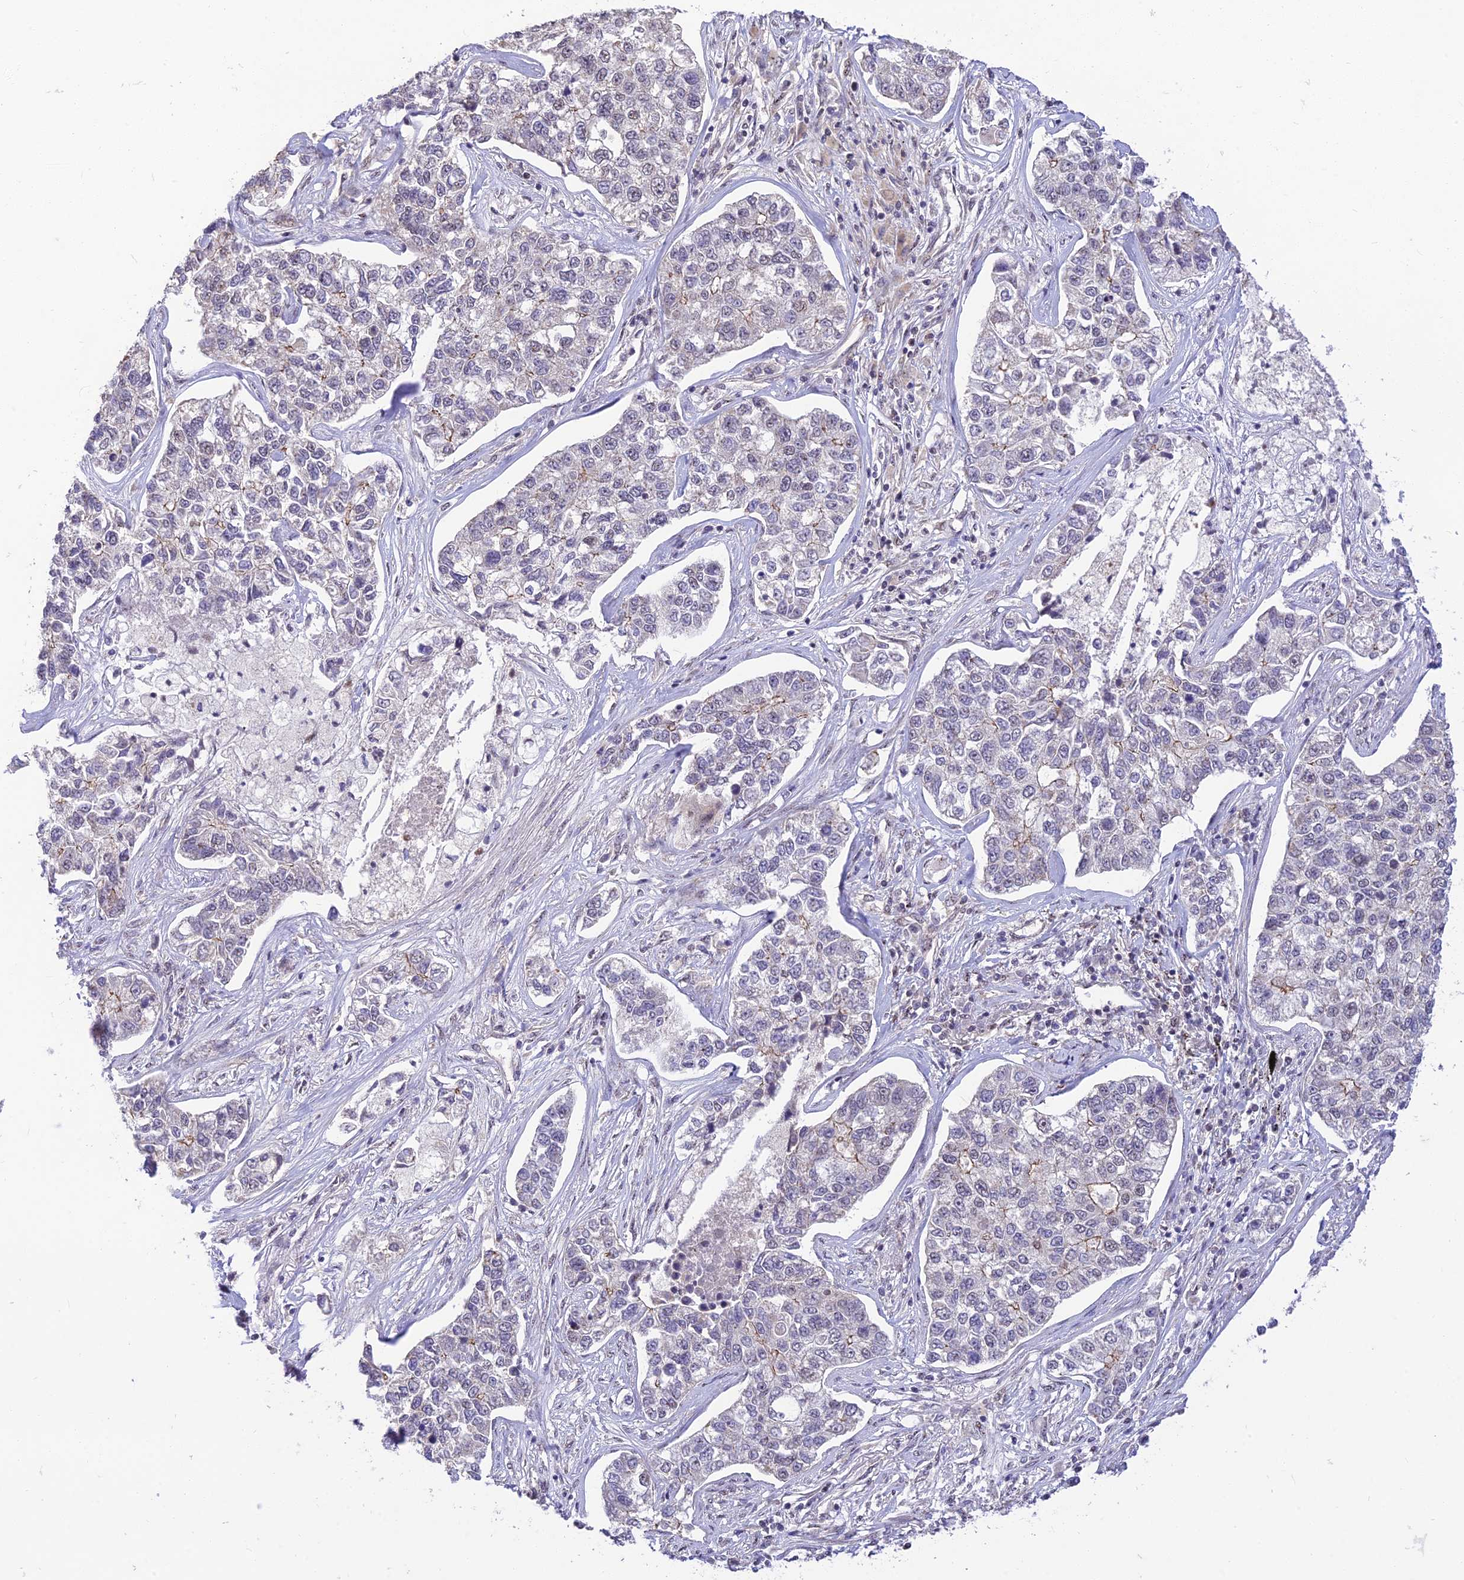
{"staining": {"intensity": "weak", "quantity": "<25%", "location": "cytoplasmic/membranous"}, "tissue": "lung cancer", "cell_type": "Tumor cells", "image_type": "cancer", "snomed": [{"axis": "morphology", "description": "Adenocarcinoma, NOS"}, {"axis": "topography", "description": "Lung"}], "caption": "A micrograph of human lung adenocarcinoma is negative for staining in tumor cells.", "gene": "MICOS13", "patient": {"sex": "male", "age": 49}}